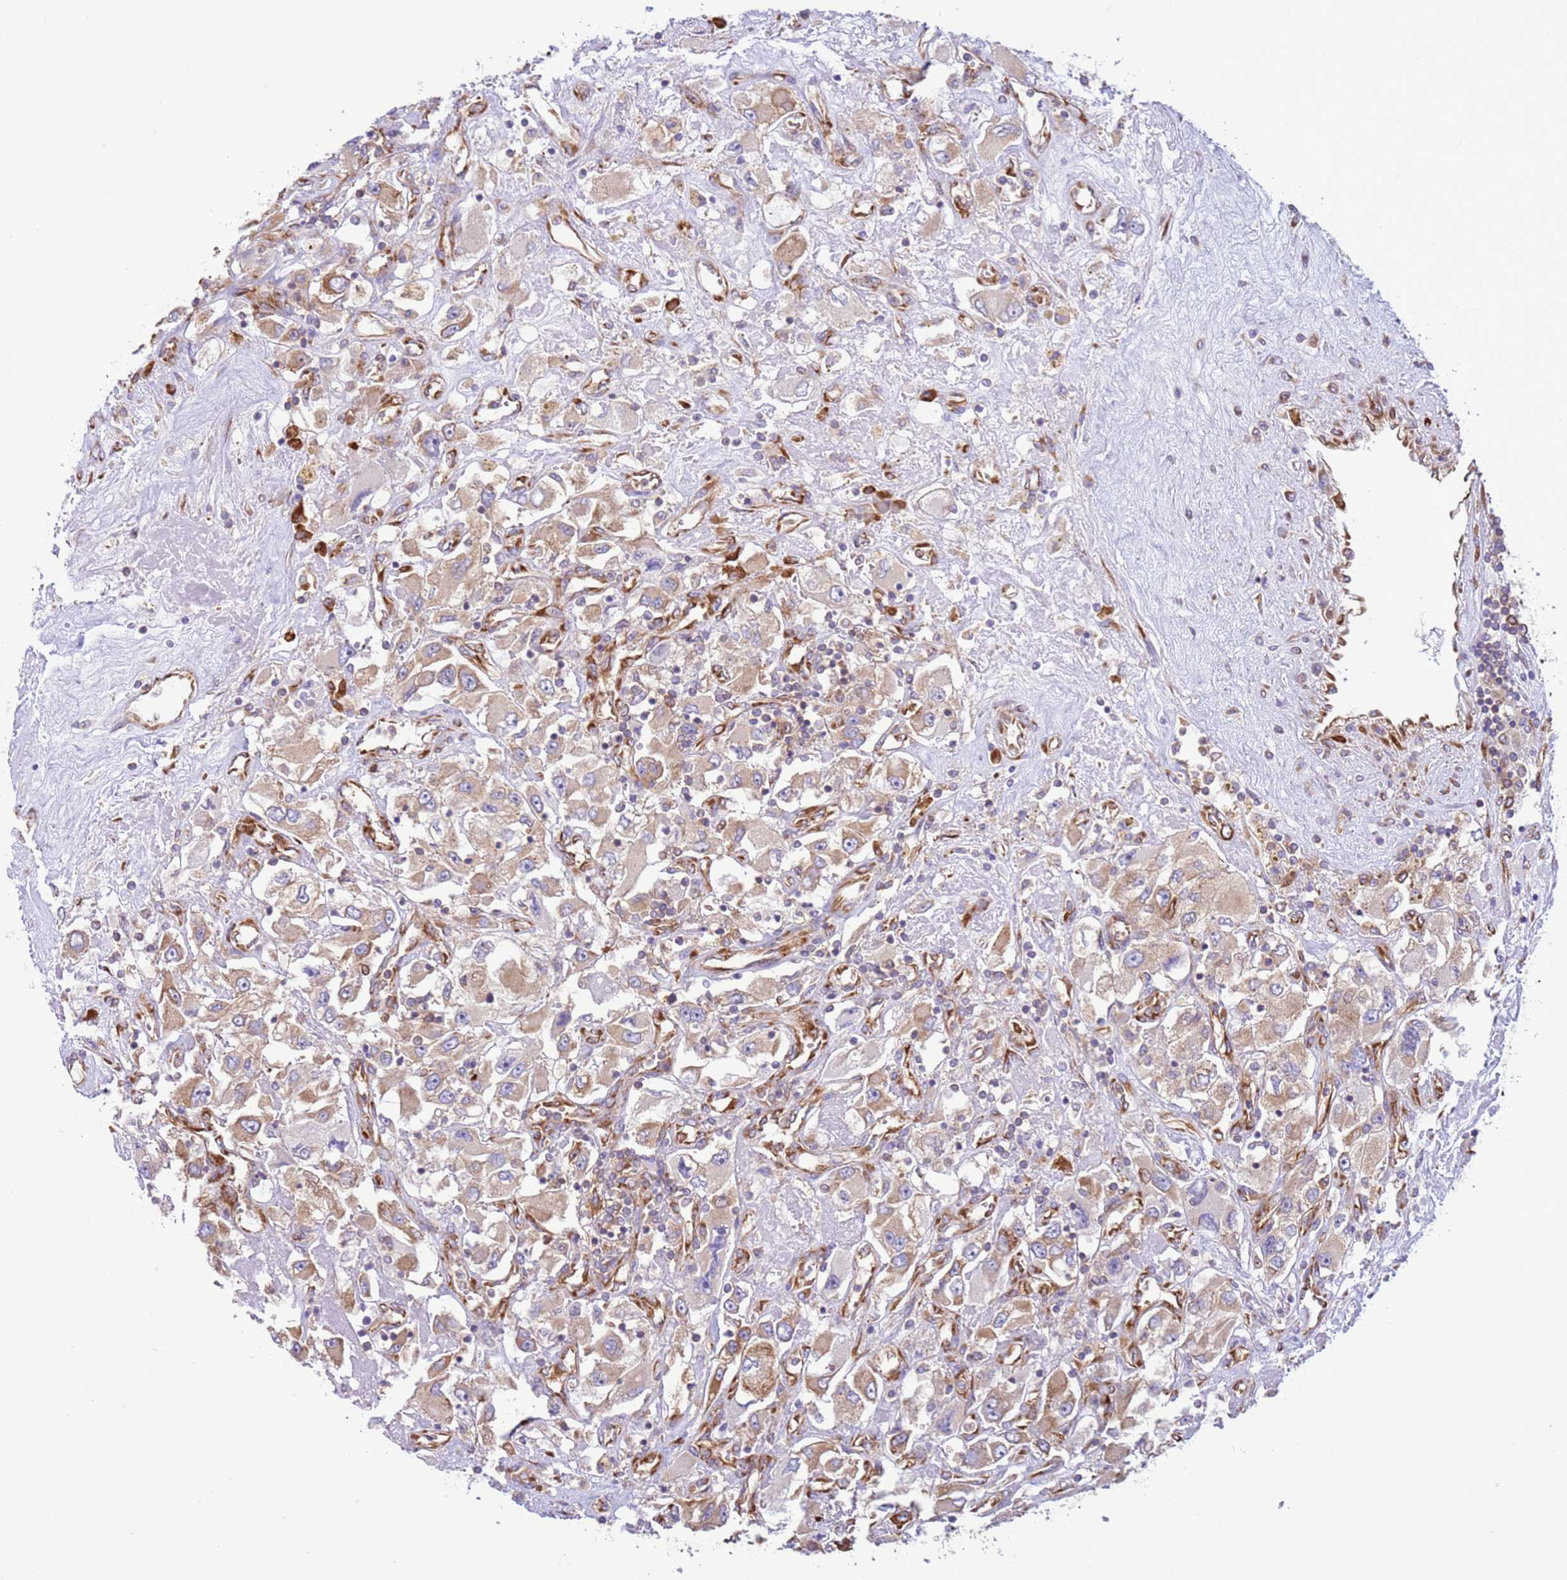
{"staining": {"intensity": "moderate", "quantity": ">75%", "location": "cytoplasmic/membranous"}, "tissue": "renal cancer", "cell_type": "Tumor cells", "image_type": "cancer", "snomed": [{"axis": "morphology", "description": "Adenocarcinoma, NOS"}, {"axis": "topography", "description": "Kidney"}], "caption": "Protein analysis of renal cancer (adenocarcinoma) tissue demonstrates moderate cytoplasmic/membranous expression in about >75% of tumor cells.", "gene": "VARS1", "patient": {"sex": "female", "age": 52}}